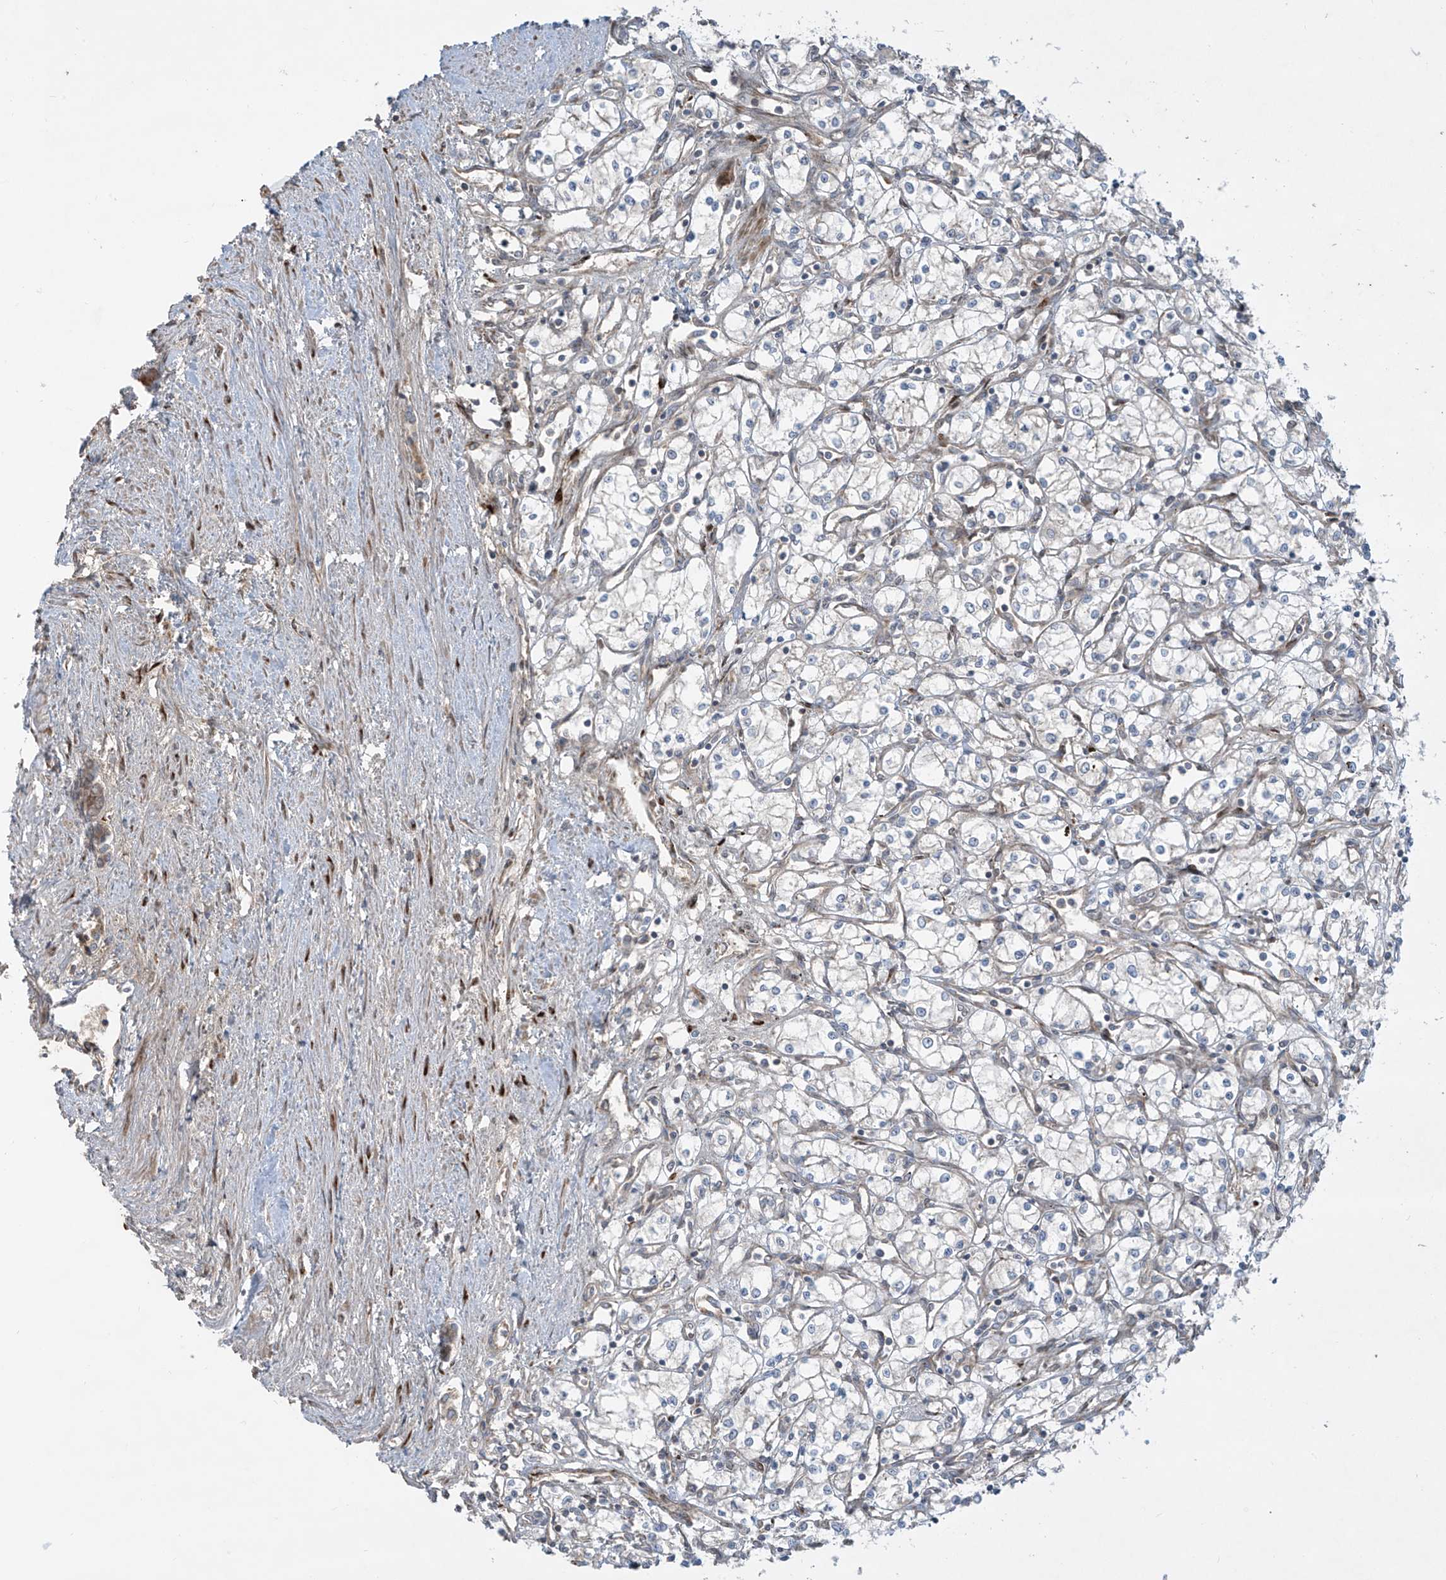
{"staining": {"intensity": "negative", "quantity": "none", "location": "none"}, "tissue": "renal cancer", "cell_type": "Tumor cells", "image_type": "cancer", "snomed": [{"axis": "morphology", "description": "Adenocarcinoma, NOS"}, {"axis": "topography", "description": "Kidney"}], "caption": "Renal adenocarcinoma stained for a protein using immunohistochemistry (IHC) demonstrates no staining tumor cells.", "gene": "DDIT4", "patient": {"sex": "male", "age": 59}}